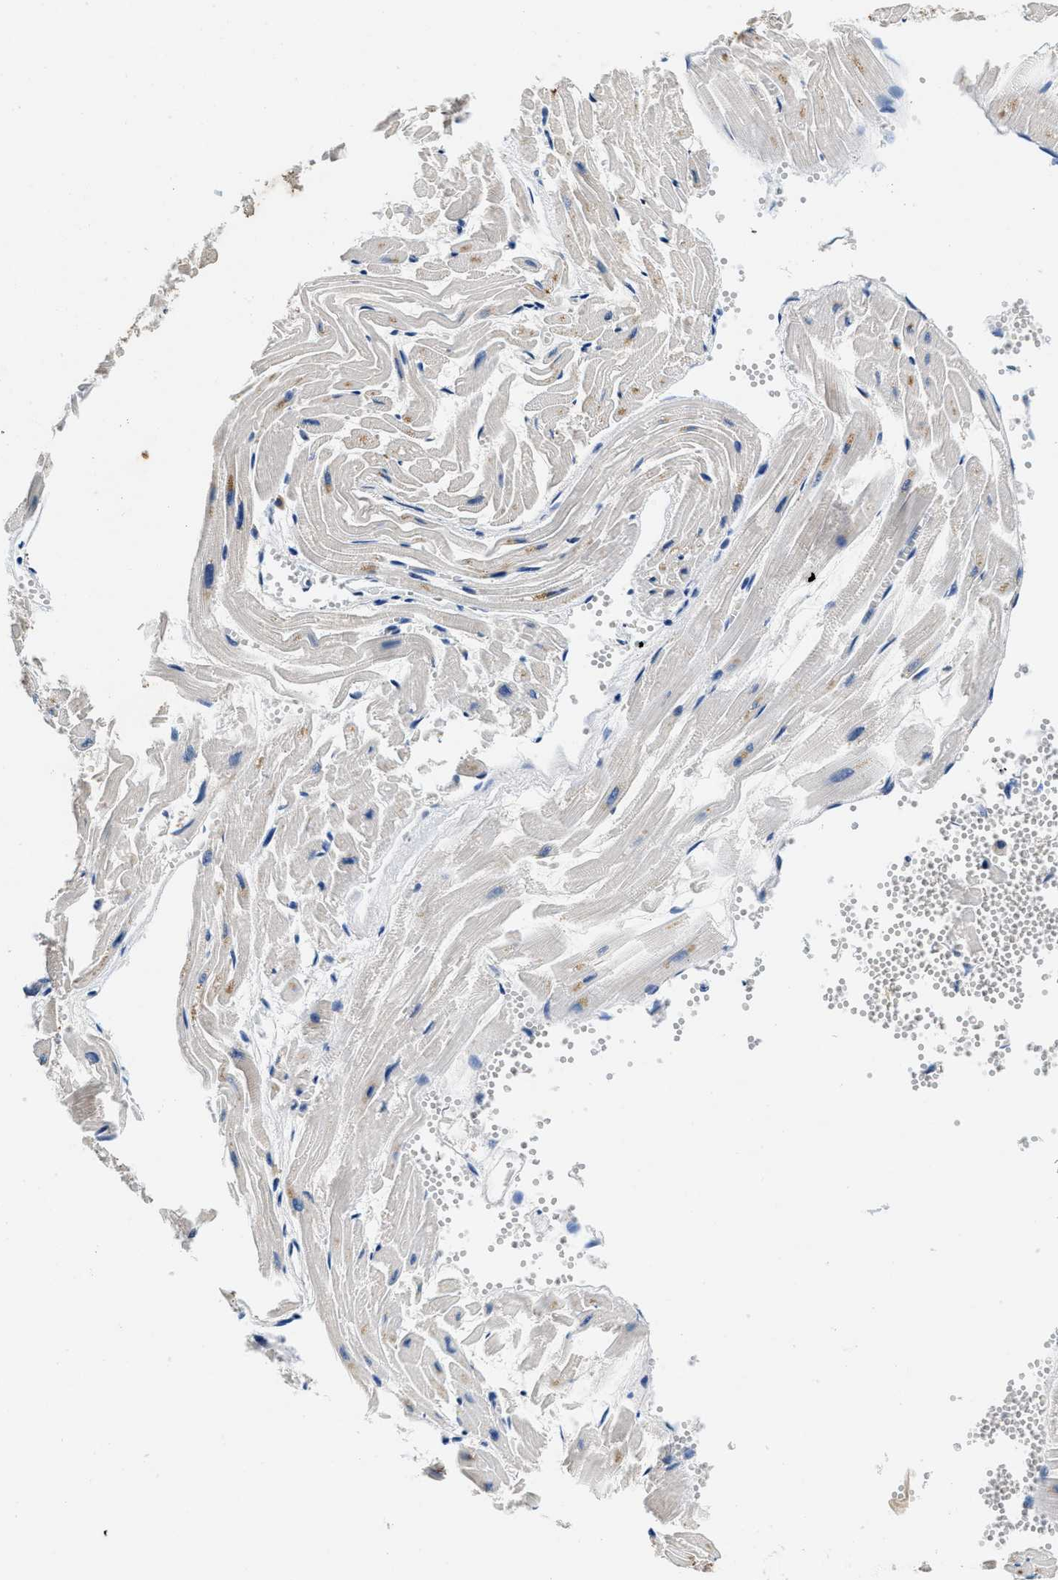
{"staining": {"intensity": "moderate", "quantity": "25%-75%", "location": "cytoplasmic/membranous"}, "tissue": "heart muscle", "cell_type": "Cardiomyocytes", "image_type": "normal", "snomed": [{"axis": "morphology", "description": "Normal tissue, NOS"}, {"axis": "topography", "description": "Heart"}], "caption": "The immunohistochemical stain shows moderate cytoplasmic/membranous expression in cardiomyocytes of benign heart muscle. (Brightfield microscopy of DAB IHC at high magnification).", "gene": "ALDH3A2", "patient": {"sex": "female", "age": 19}}